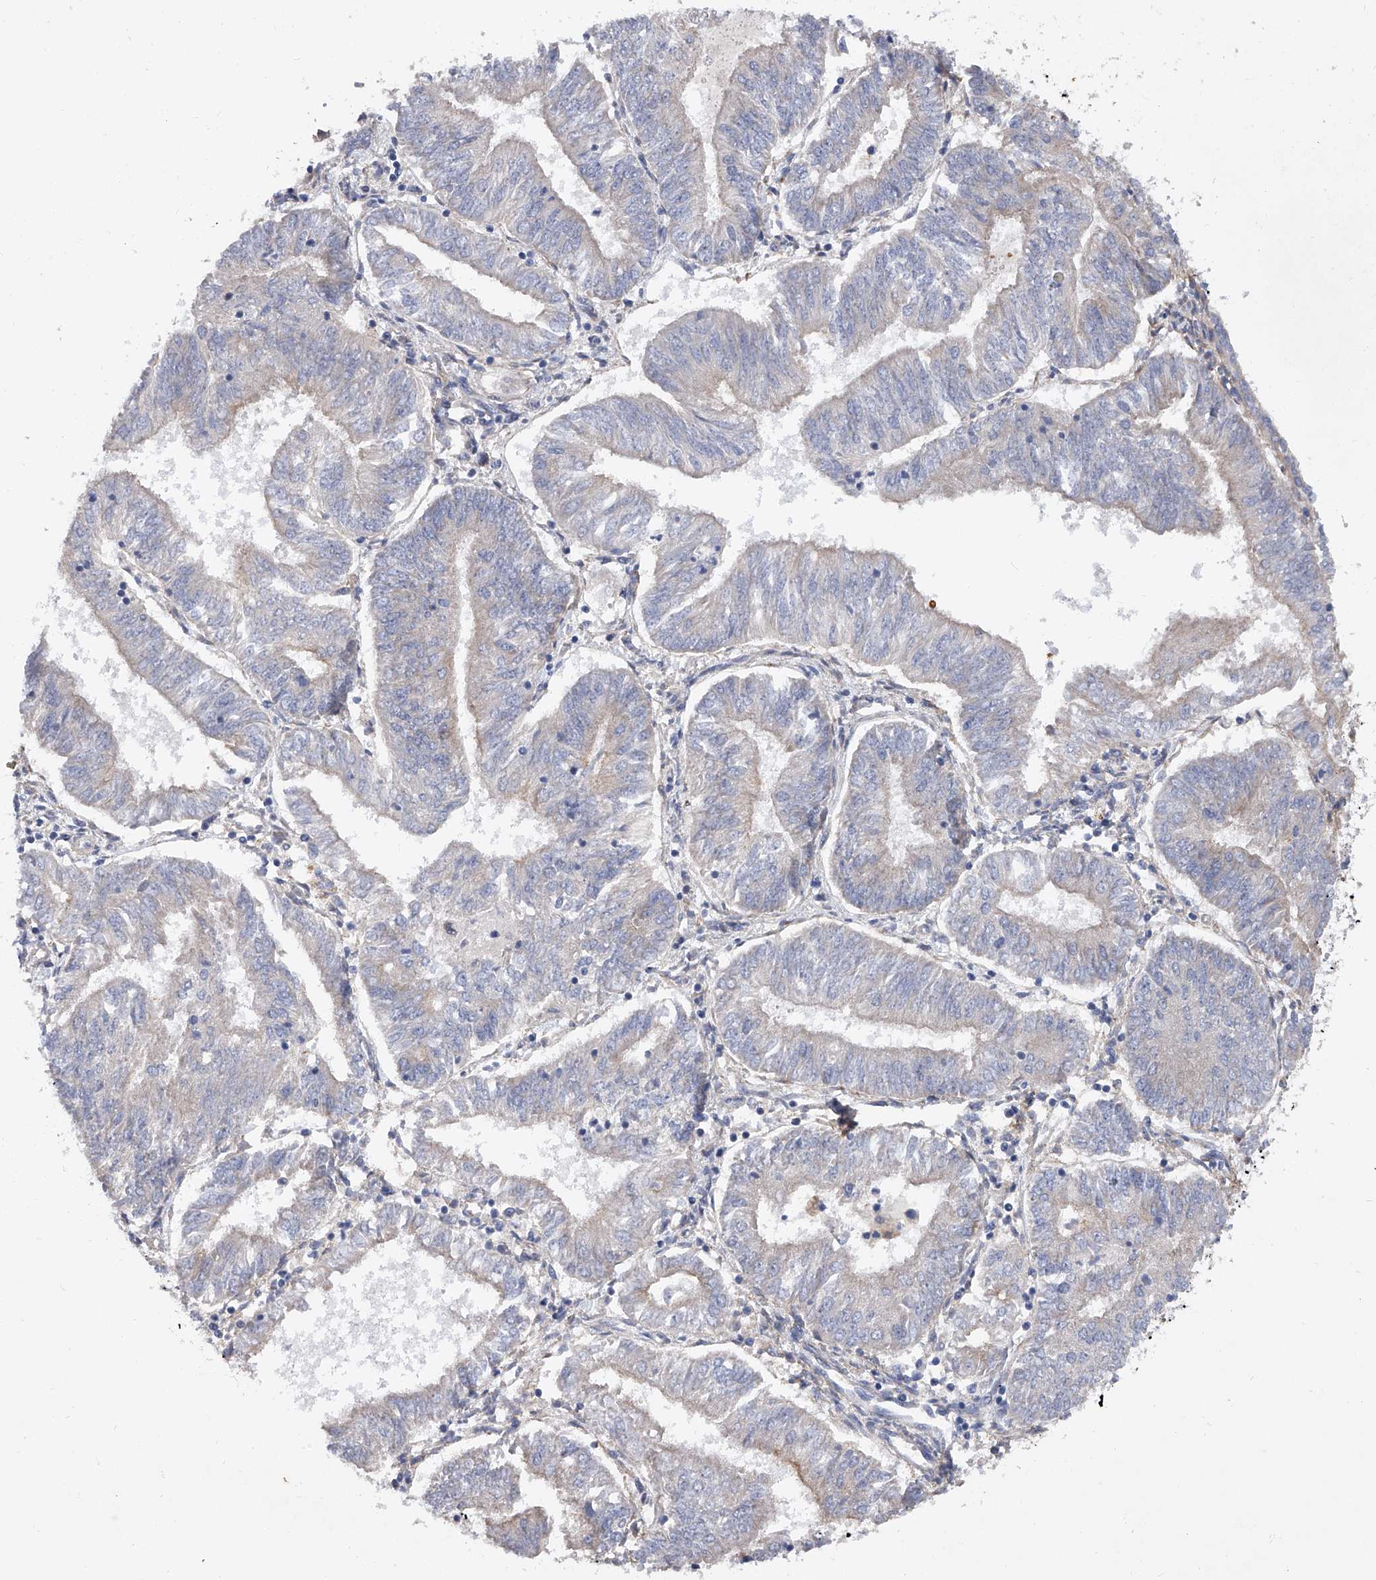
{"staining": {"intensity": "moderate", "quantity": "<25%", "location": "cytoplasmic/membranous"}, "tissue": "endometrial cancer", "cell_type": "Tumor cells", "image_type": "cancer", "snomed": [{"axis": "morphology", "description": "Adenocarcinoma, NOS"}, {"axis": "topography", "description": "Endometrium"}], "caption": "Endometrial cancer tissue displays moderate cytoplasmic/membranous positivity in approximately <25% of tumor cells", "gene": "PDSS2", "patient": {"sex": "female", "age": 58}}